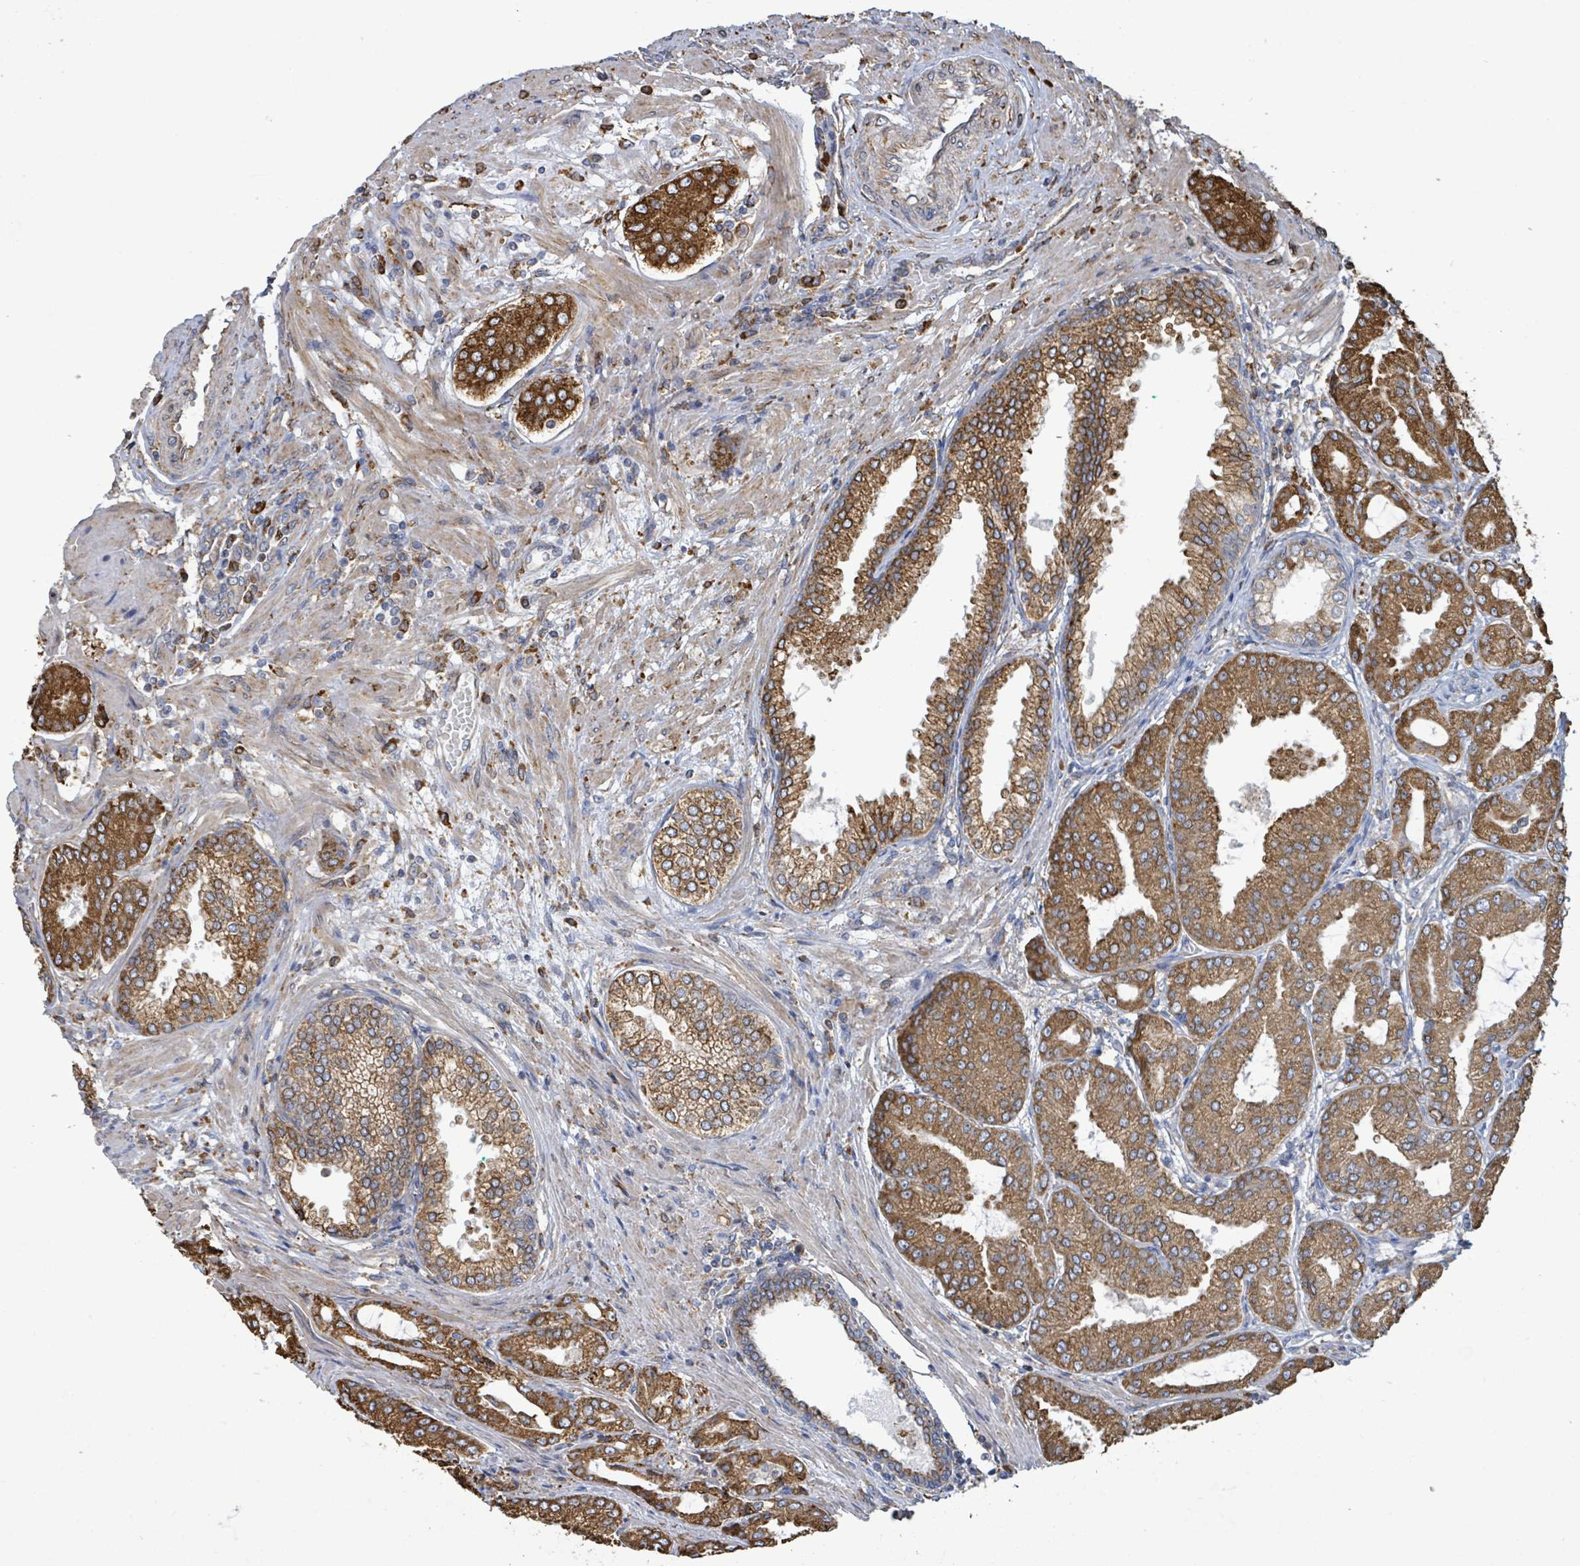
{"staining": {"intensity": "strong", "quantity": ">75%", "location": "cytoplasmic/membranous"}, "tissue": "prostate cancer", "cell_type": "Tumor cells", "image_type": "cancer", "snomed": [{"axis": "morphology", "description": "Adenocarcinoma, High grade"}, {"axis": "topography", "description": "Prostate"}], "caption": "A brown stain highlights strong cytoplasmic/membranous staining of a protein in adenocarcinoma (high-grade) (prostate) tumor cells. (DAB (3,3'-diaminobenzidine) = brown stain, brightfield microscopy at high magnification).", "gene": "RFPL4A", "patient": {"sex": "male", "age": 71}}